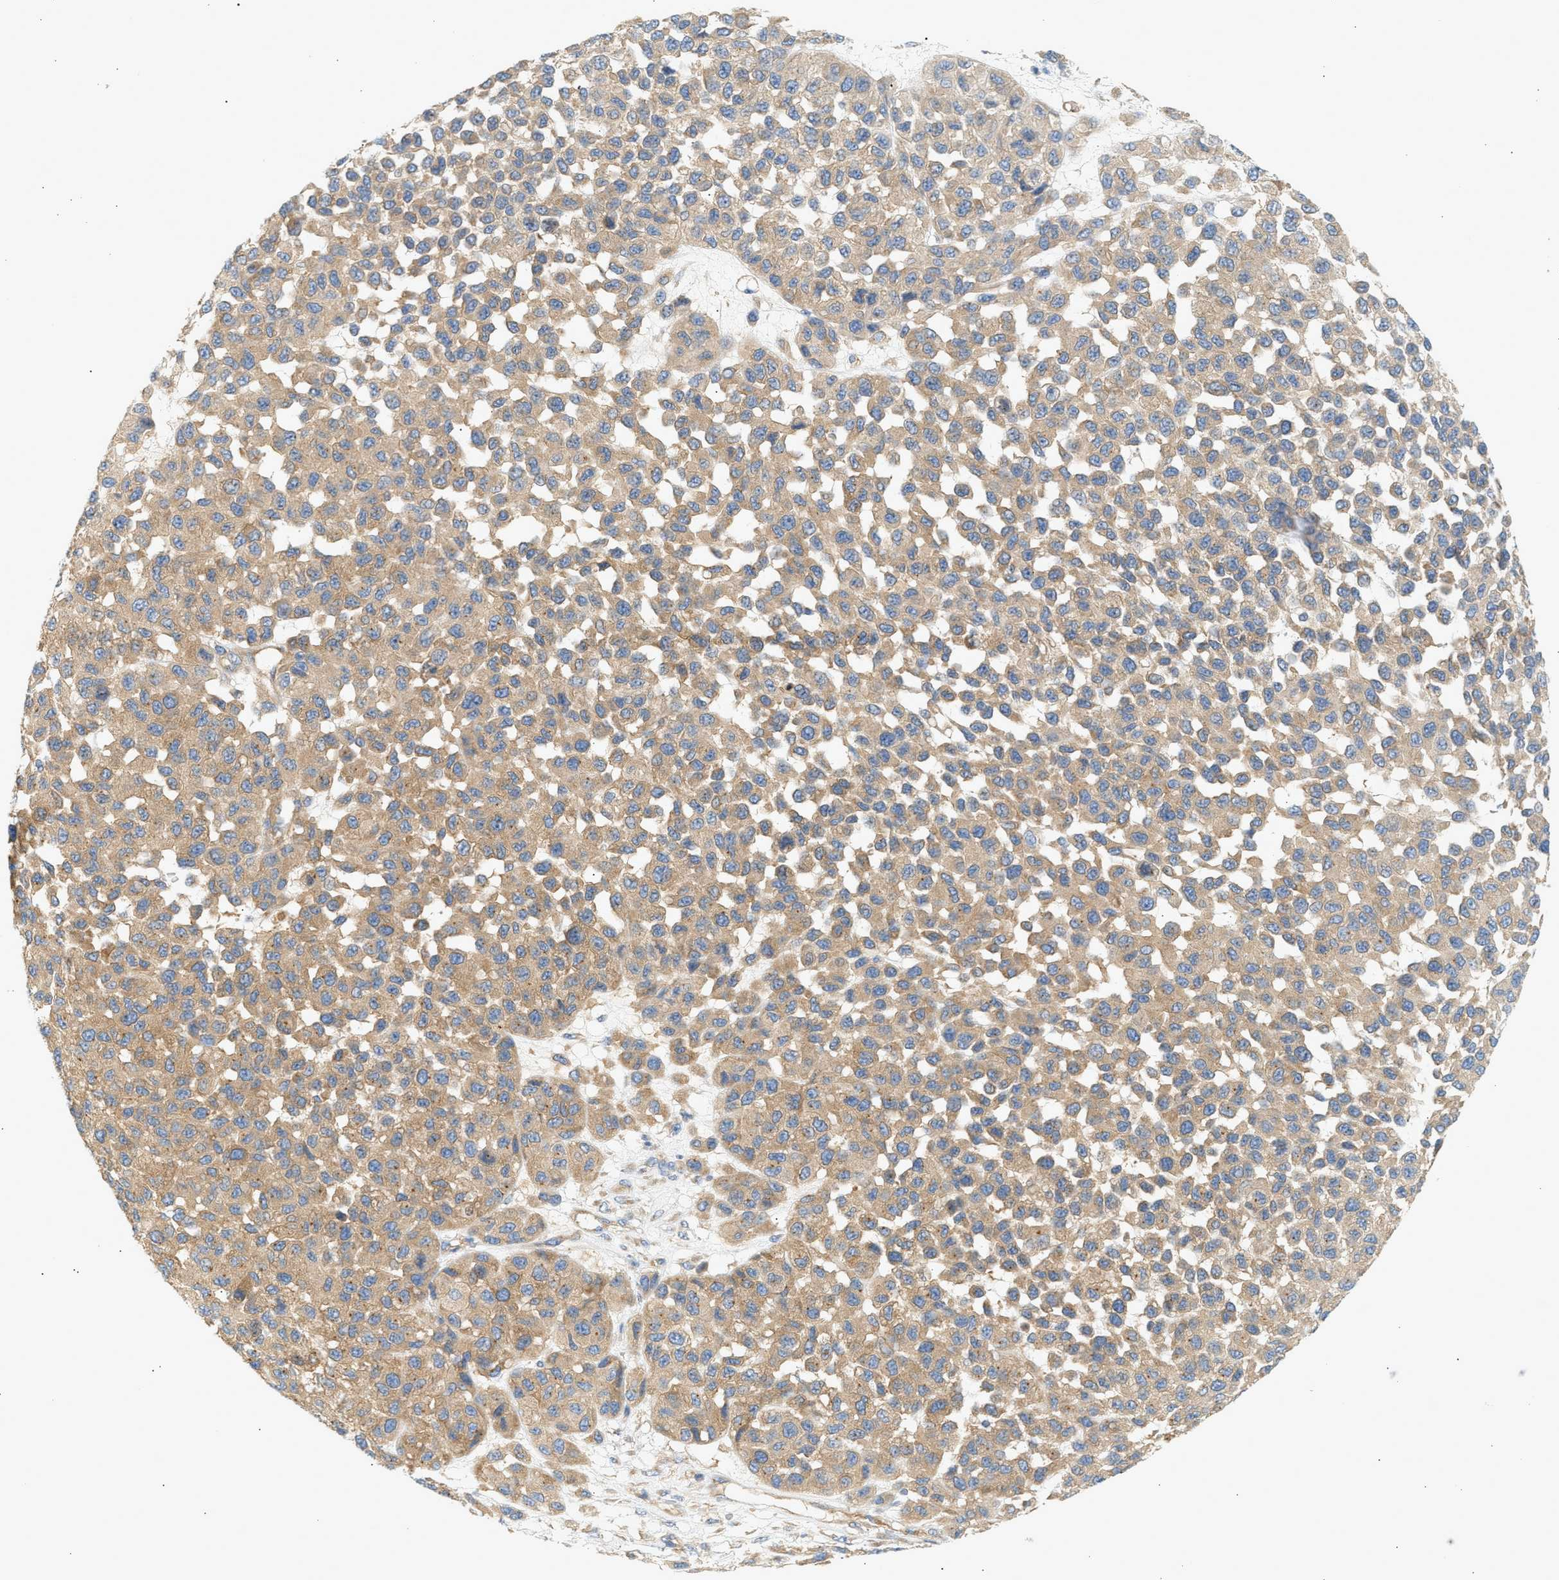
{"staining": {"intensity": "moderate", "quantity": ">75%", "location": "cytoplasmic/membranous"}, "tissue": "melanoma", "cell_type": "Tumor cells", "image_type": "cancer", "snomed": [{"axis": "morphology", "description": "Malignant melanoma, NOS"}, {"axis": "topography", "description": "Skin"}], "caption": "Melanoma stained with IHC displays moderate cytoplasmic/membranous expression in about >75% of tumor cells. (Brightfield microscopy of DAB IHC at high magnification).", "gene": "PAFAH1B1", "patient": {"sex": "male", "age": 62}}